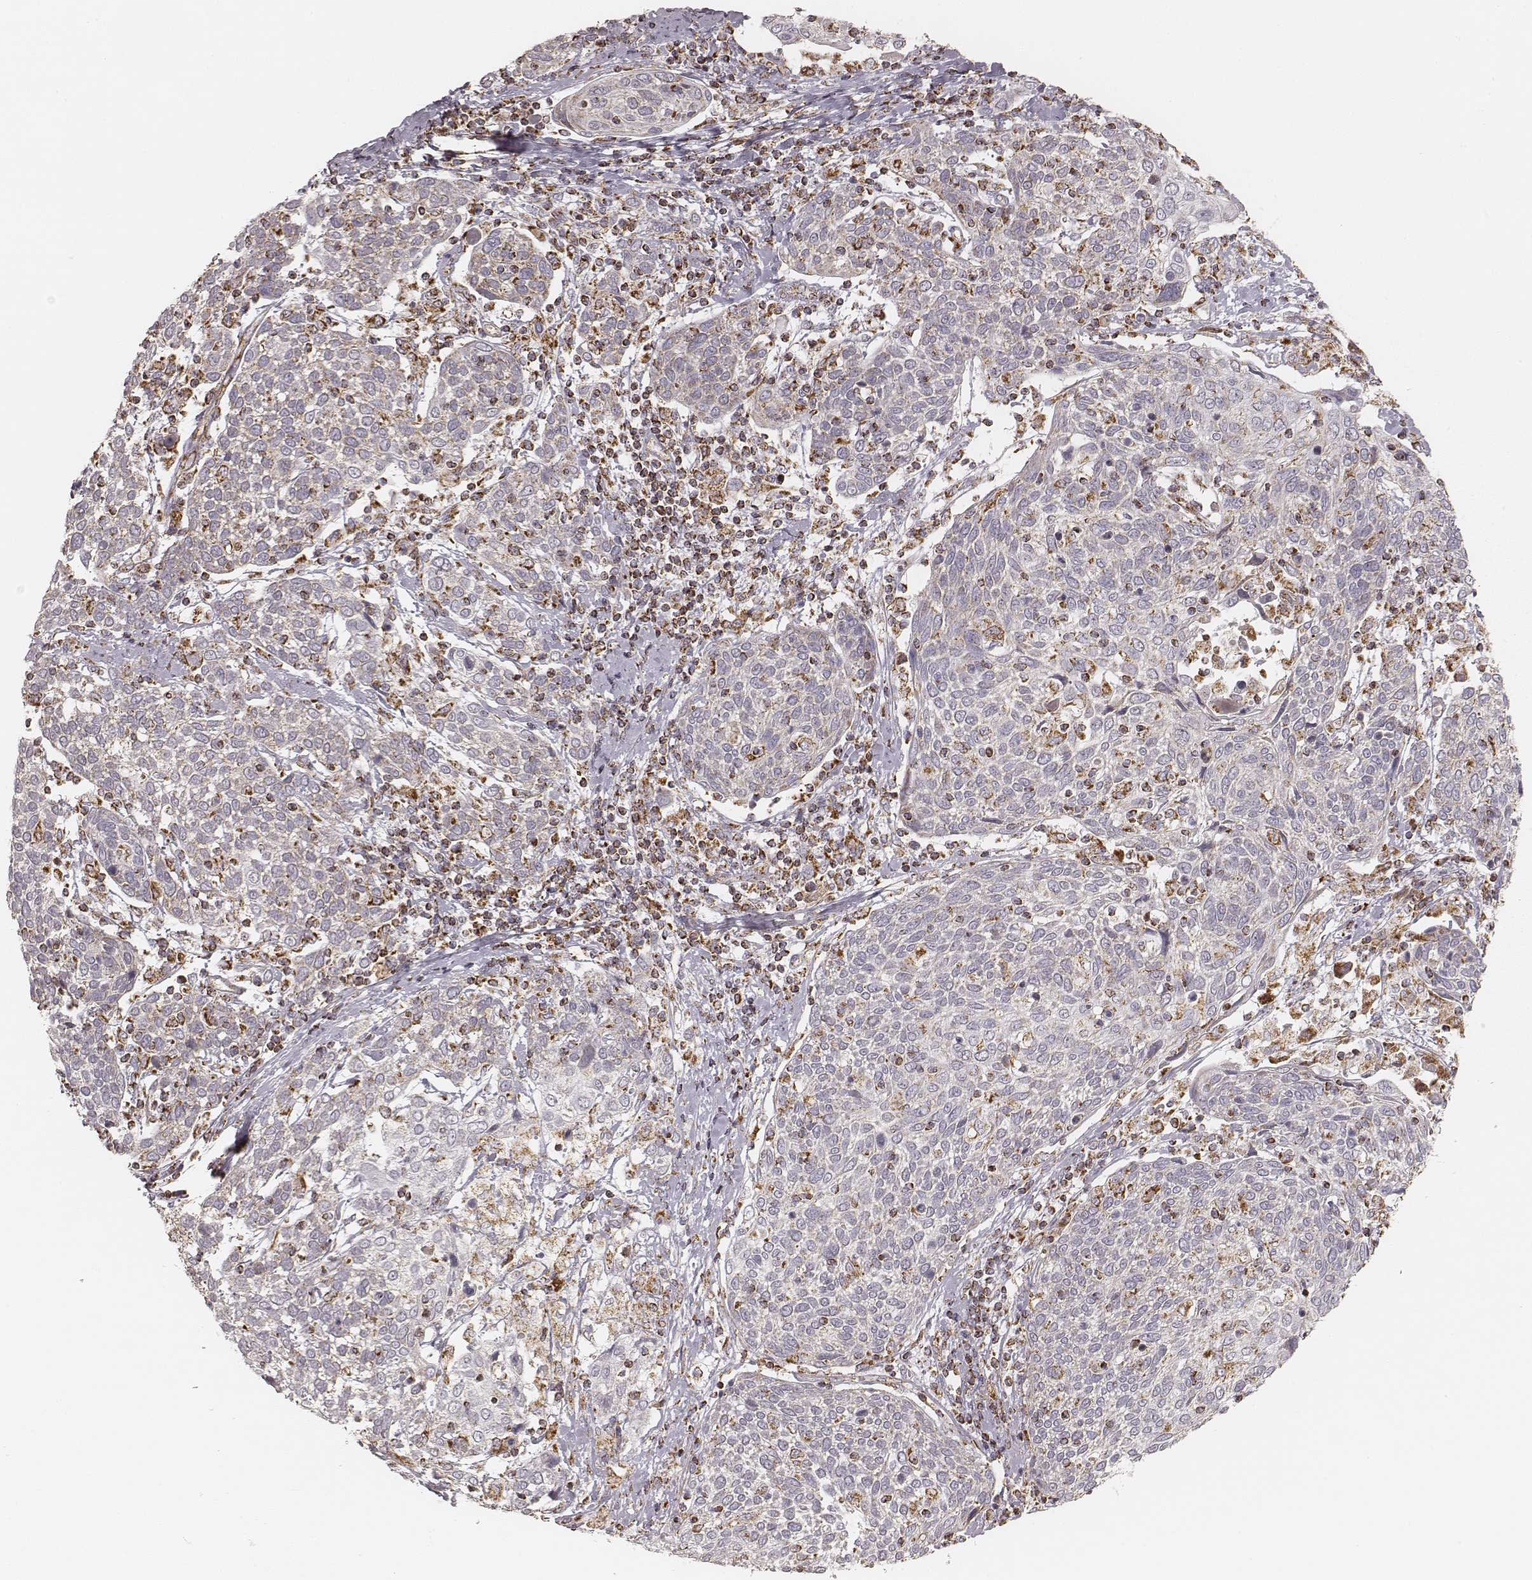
{"staining": {"intensity": "moderate", "quantity": "<25%", "location": "cytoplasmic/membranous"}, "tissue": "cervical cancer", "cell_type": "Tumor cells", "image_type": "cancer", "snomed": [{"axis": "morphology", "description": "Squamous cell carcinoma, NOS"}, {"axis": "topography", "description": "Cervix"}], "caption": "This is a micrograph of immunohistochemistry (IHC) staining of cervical squamous cell carcinoma, which shows moderate positivity in the cytoplasmic/membranous of tumor cells.", "gene": "CS", "patient": {"sex": "female", "age": 61}}